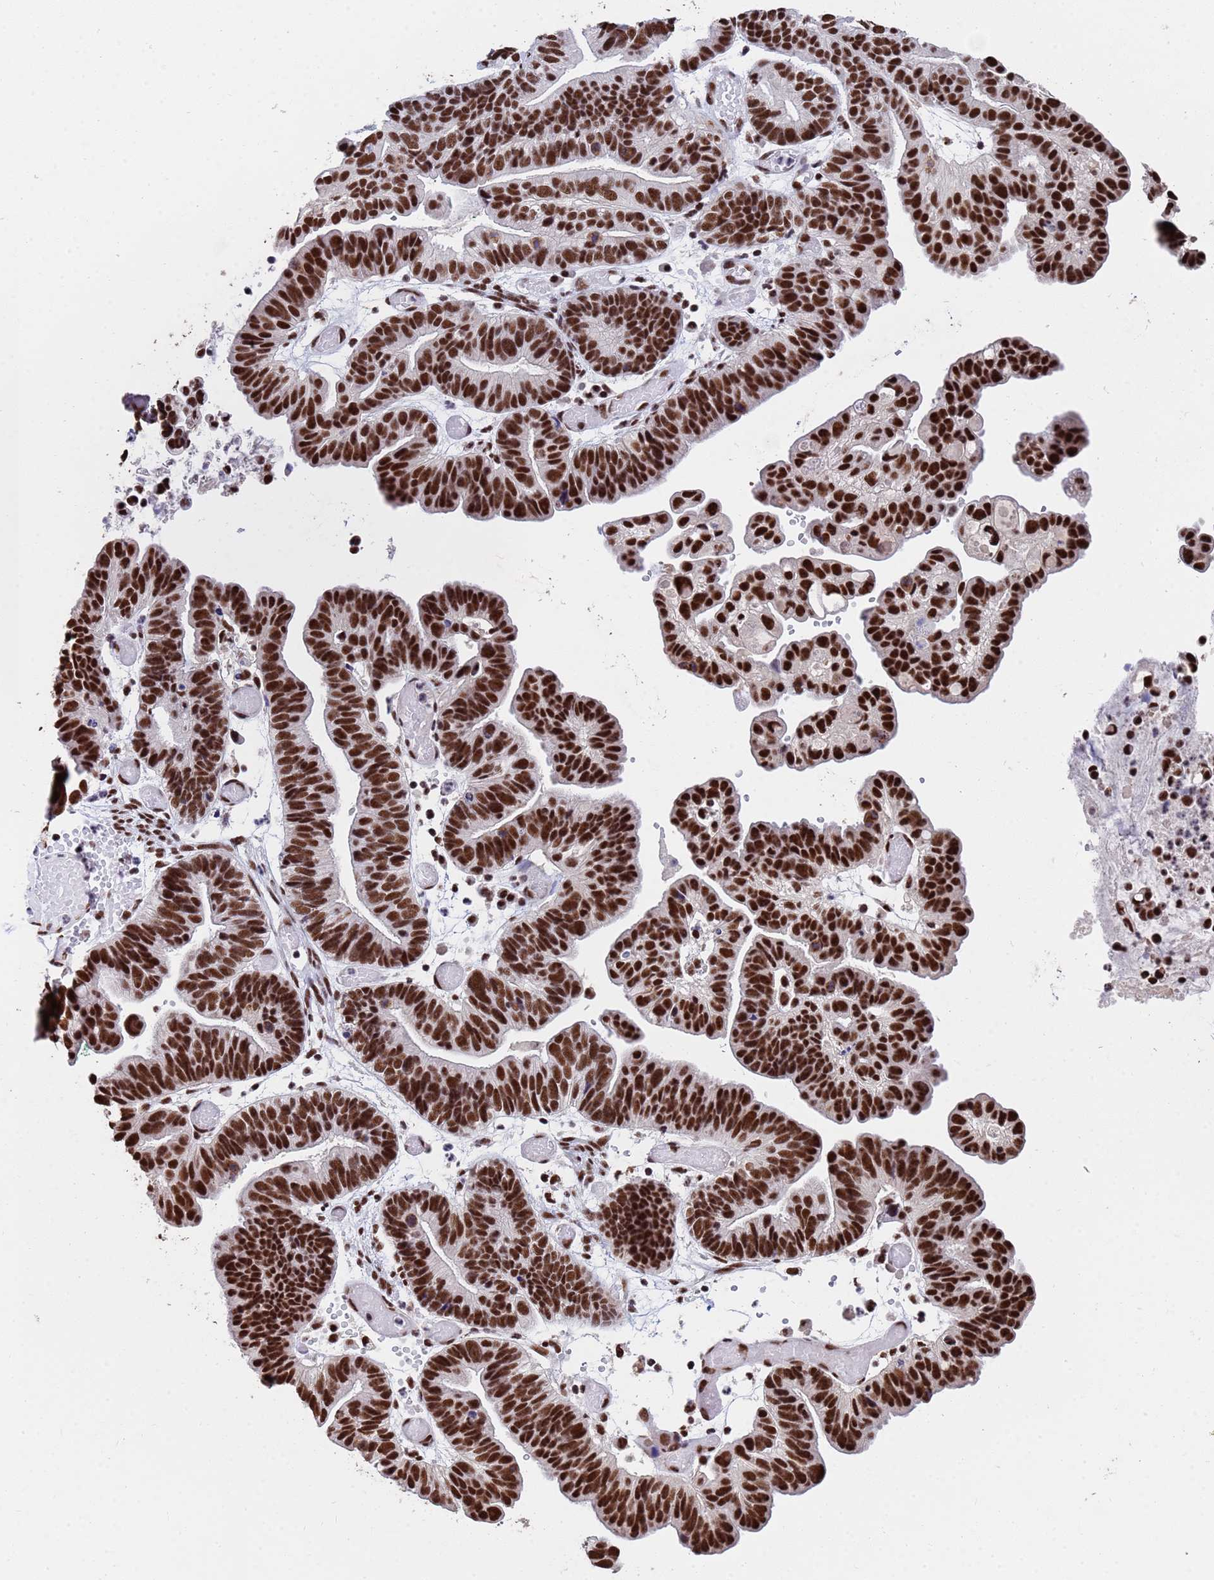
{"staining": {"intensity": "strong", "quantity": ">75%", "location": "nuclear"}, "tissue": "ovarian cancer", "cell_type": "Tumor cells", "image_type": "cancer", "snomed": [{"axis": "morphology", "description": "Cystadenocarcinoma, serous, NOS"}, {"axis": "topography", "description": "Ovary"}], "caption": "Immunohistochemical staining of human ovarian cancer reveals strong nuclear protein expression in about >75% of tumor cells. (DAB (3,3'-diaminobenzidine) IHC with brightfield microscopy, high magnification).", "gene": "SF3B2", "patient": {"sex": "female", "age": 56}}